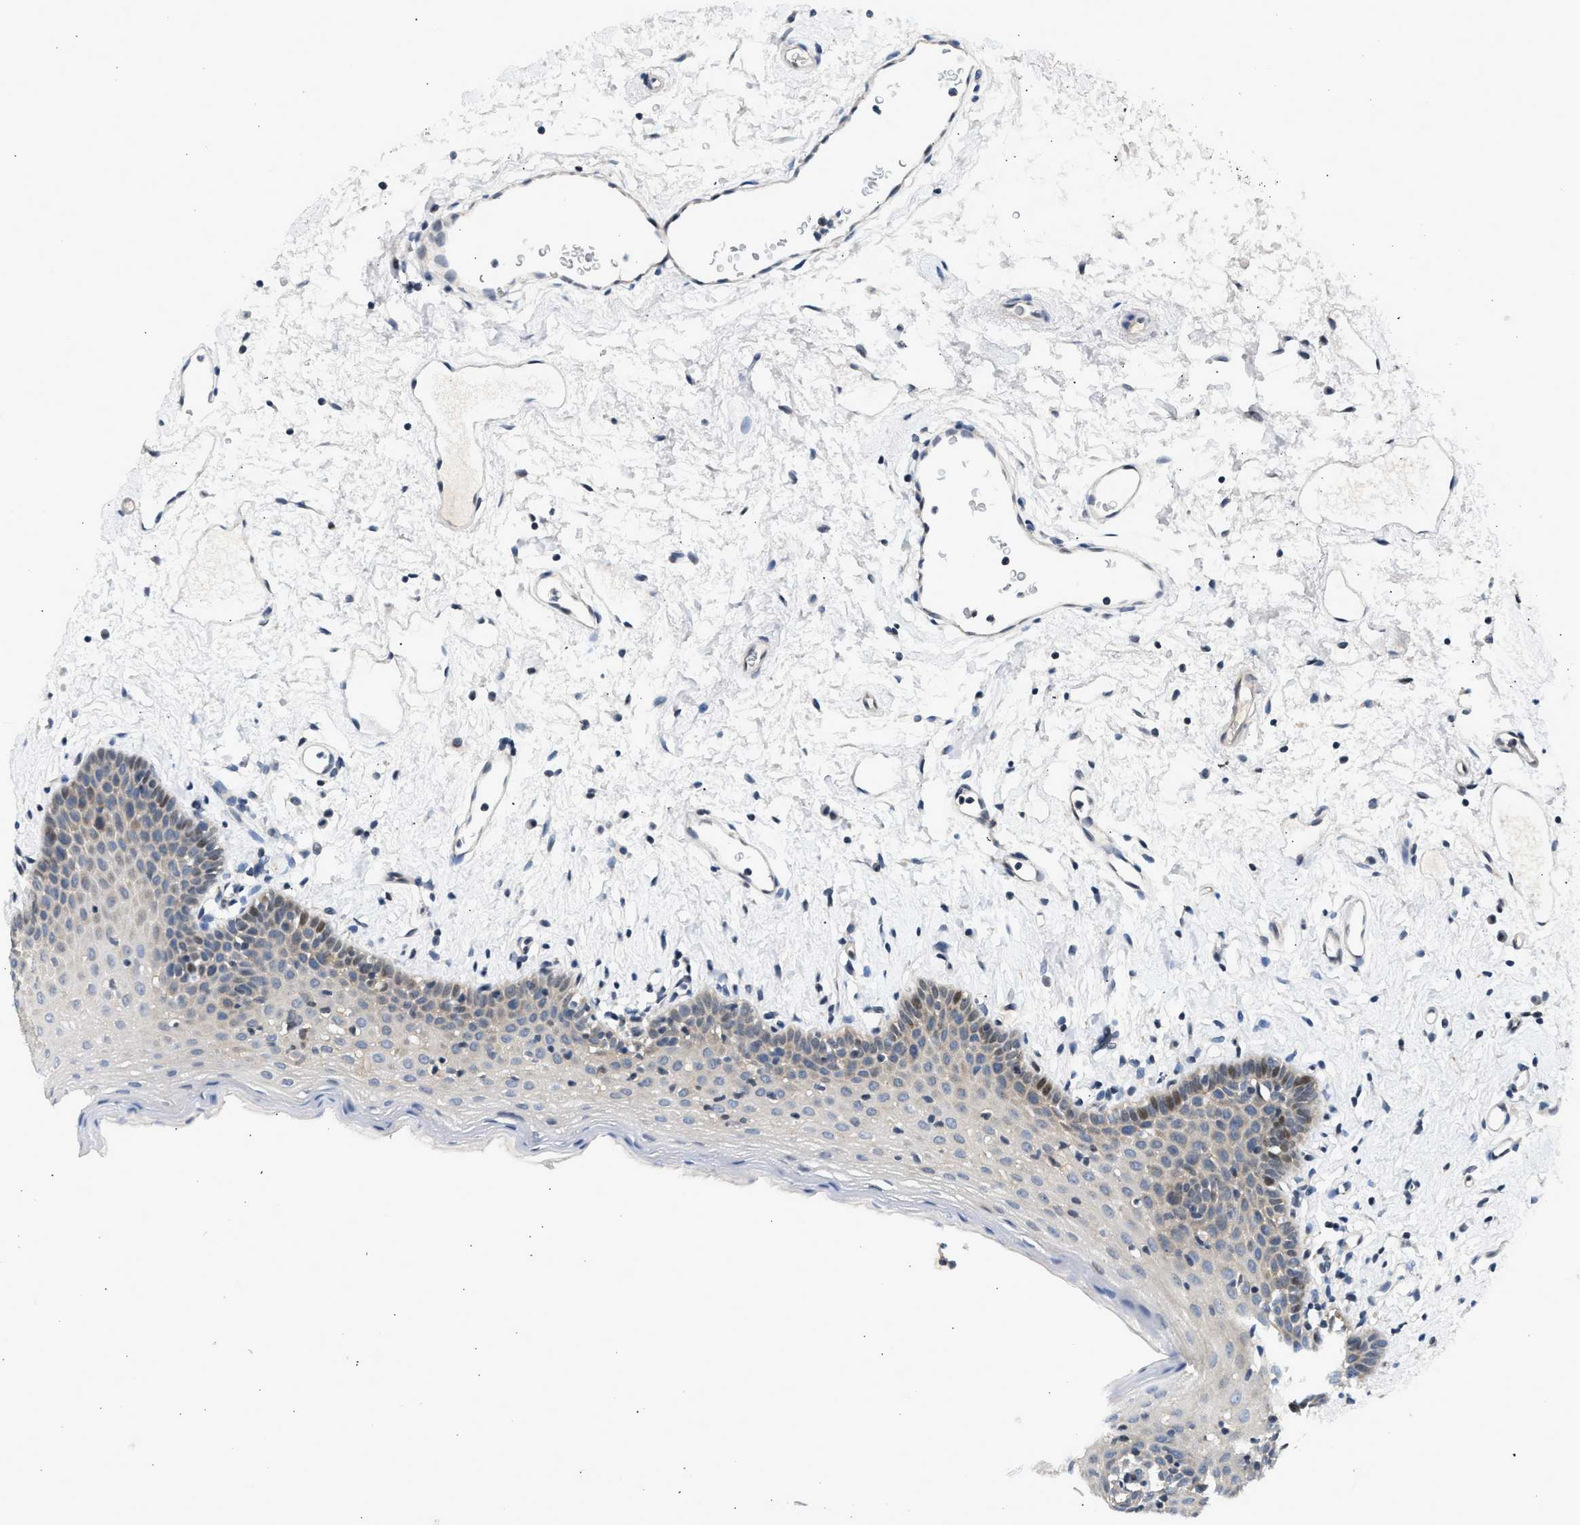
{"staining": {"intensity": "moderate", "quantity": "<25%", "location": "nuclear"}, "tissue": "oral mucosa", "cell_type": "Squamous epithelial cells", "image_type": "normal", "snomed": [{"axis": "morphology", "description": "Normal tissue, NOS"}, {"axis": "topography", "description": "Oral tissue"}], "caption": "Immunohistochemistry (IHC) histopathology image of benign oral mucosa: oral mucosa stained using IHC shows low levels of moderate protein expression localized specifically in the nuclear of squamous epithelial cells, appearing as a nuclear brown color.", "gene": "OLIG3", "patient": {"sex": "male", "age": 66}}